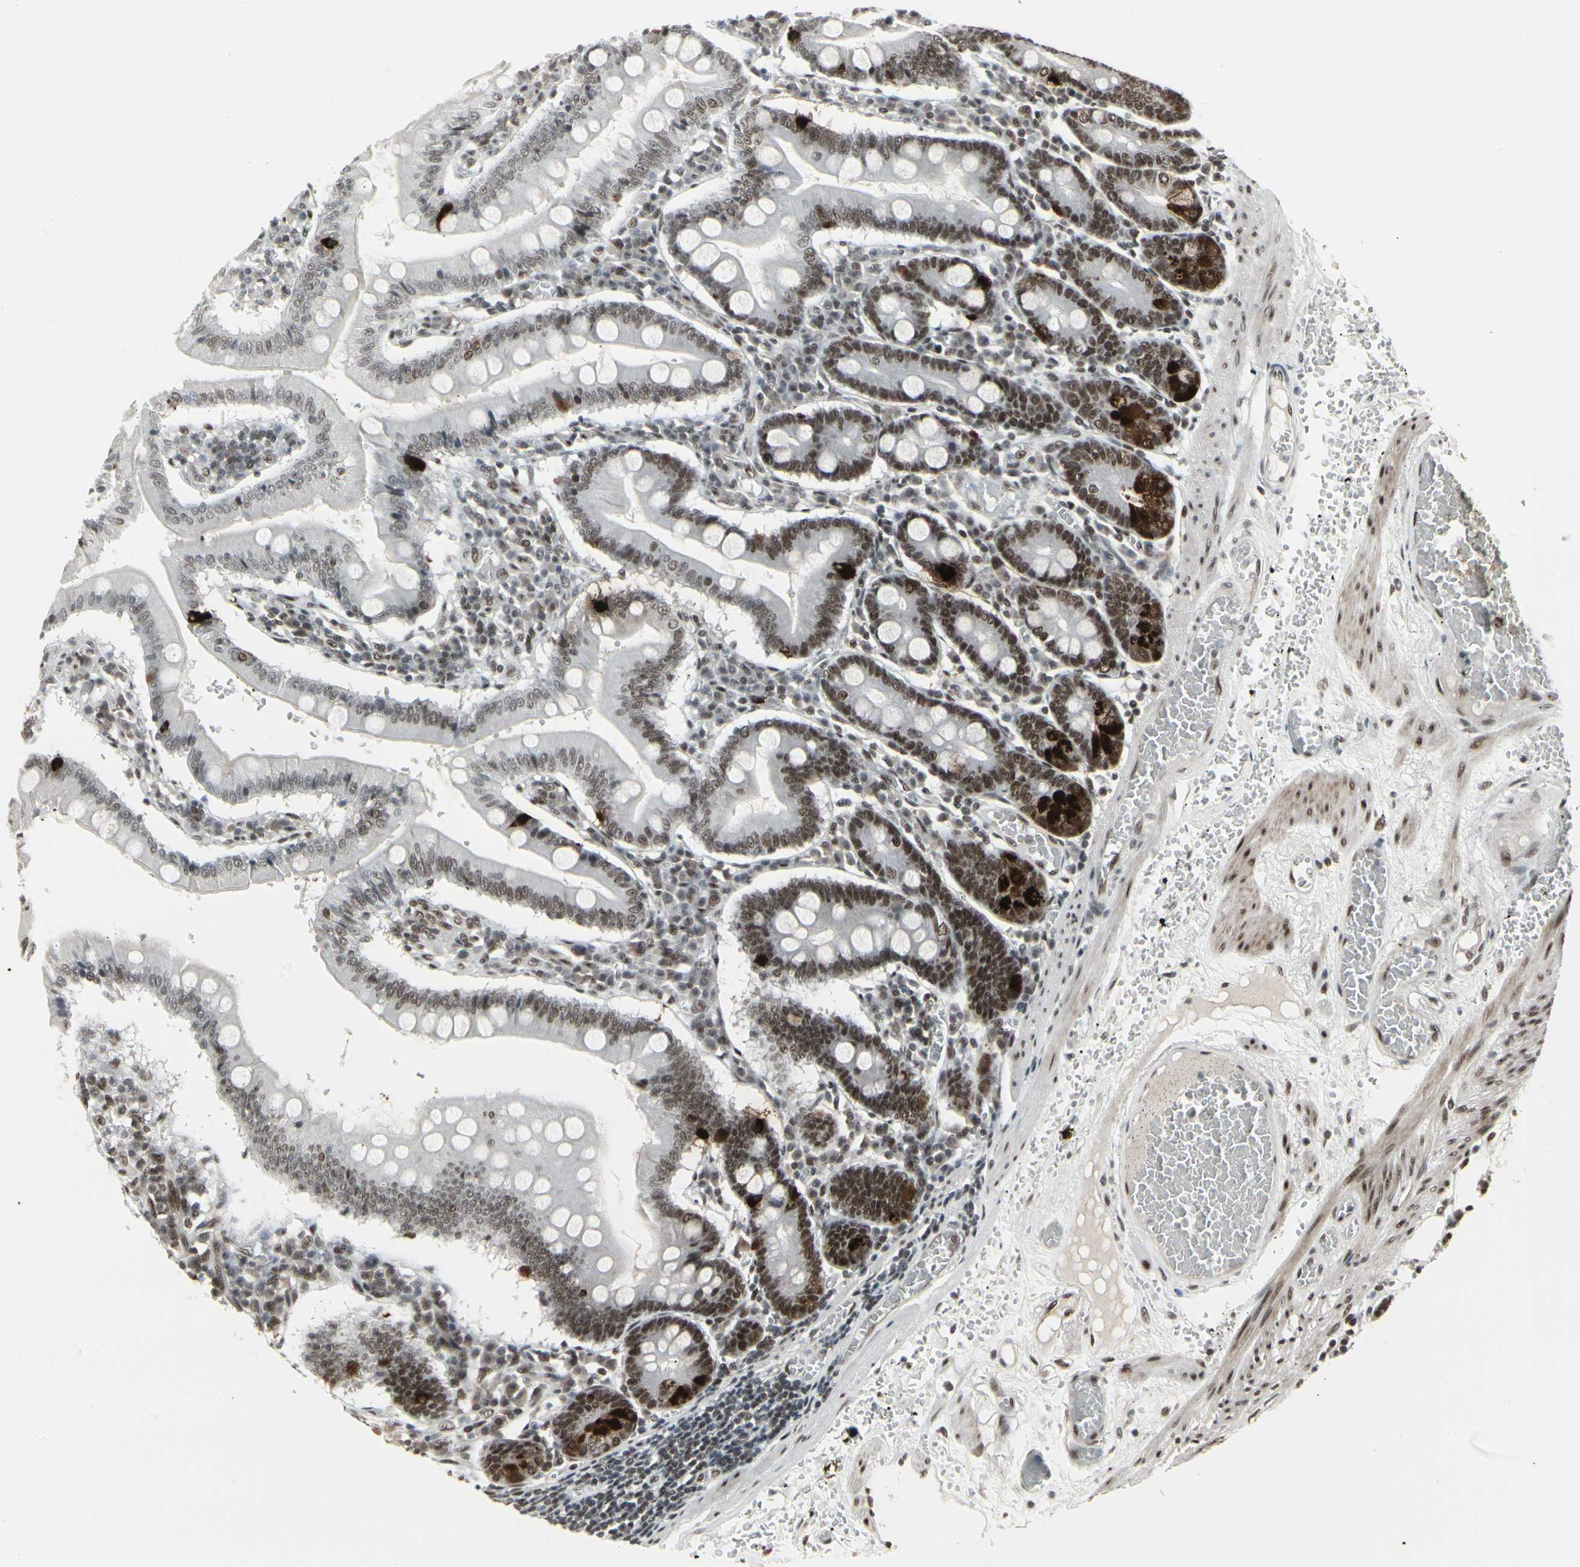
{"staining": {"intensity": "strong", "quantity": ">75%", "location": "nuclear"}, "tissue": "small intestine", "cell_type": "Glandular cells", "image_type": "normal", "snomed": [{"axis": "morphology", "description": "Normal tissue, NOS"}, {"axis": "topography", "description": "Small intestine"}], "caption": "Immunohistochemical staining of normal human small intestine reveals strong nuclear protein positivity in about >75% of glandular cells.", "gene": "HMG20A", "patient": {"sex": "male", "age": 71}}